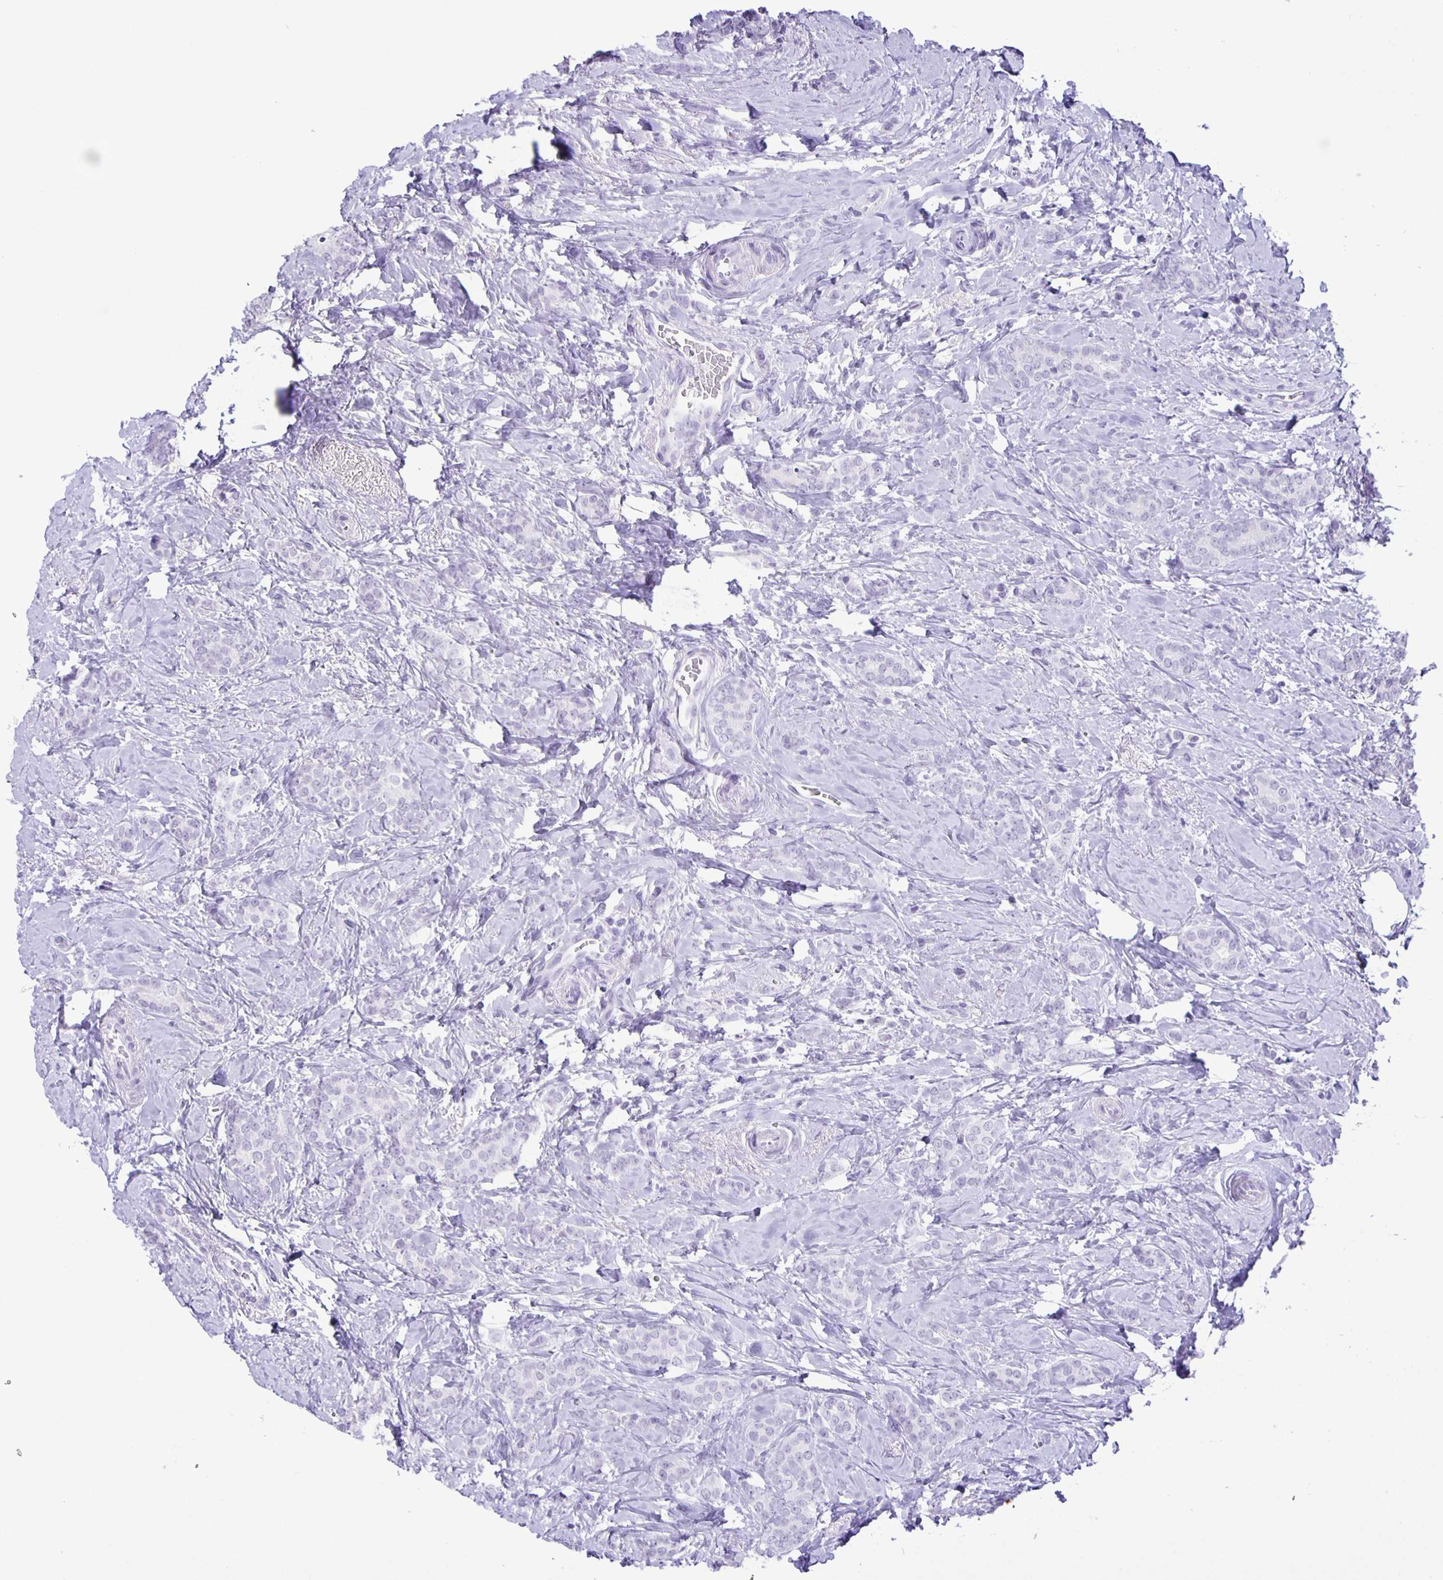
{"staining": {"intensity": "negative", "quantity": "none", "location": "none"}, "tissue": "breast cancer", "cell_type": "Tumor cells", "image_type": "cancer", "snomed": [{"axis": "morphology", "description": "Normal tissue, NOS"}, {"axis": "morphology", "description": "Duct carcinoma"}, {"axis": "topography", "description": "Breast"}], "caption": "Immunohistochemical staining of human breast cancer (invasive ductal carcinoma) reveals no significant expression in tumor cells.", "gene": "EZHIP", "patient": {"sex": "female", "age": 77}}